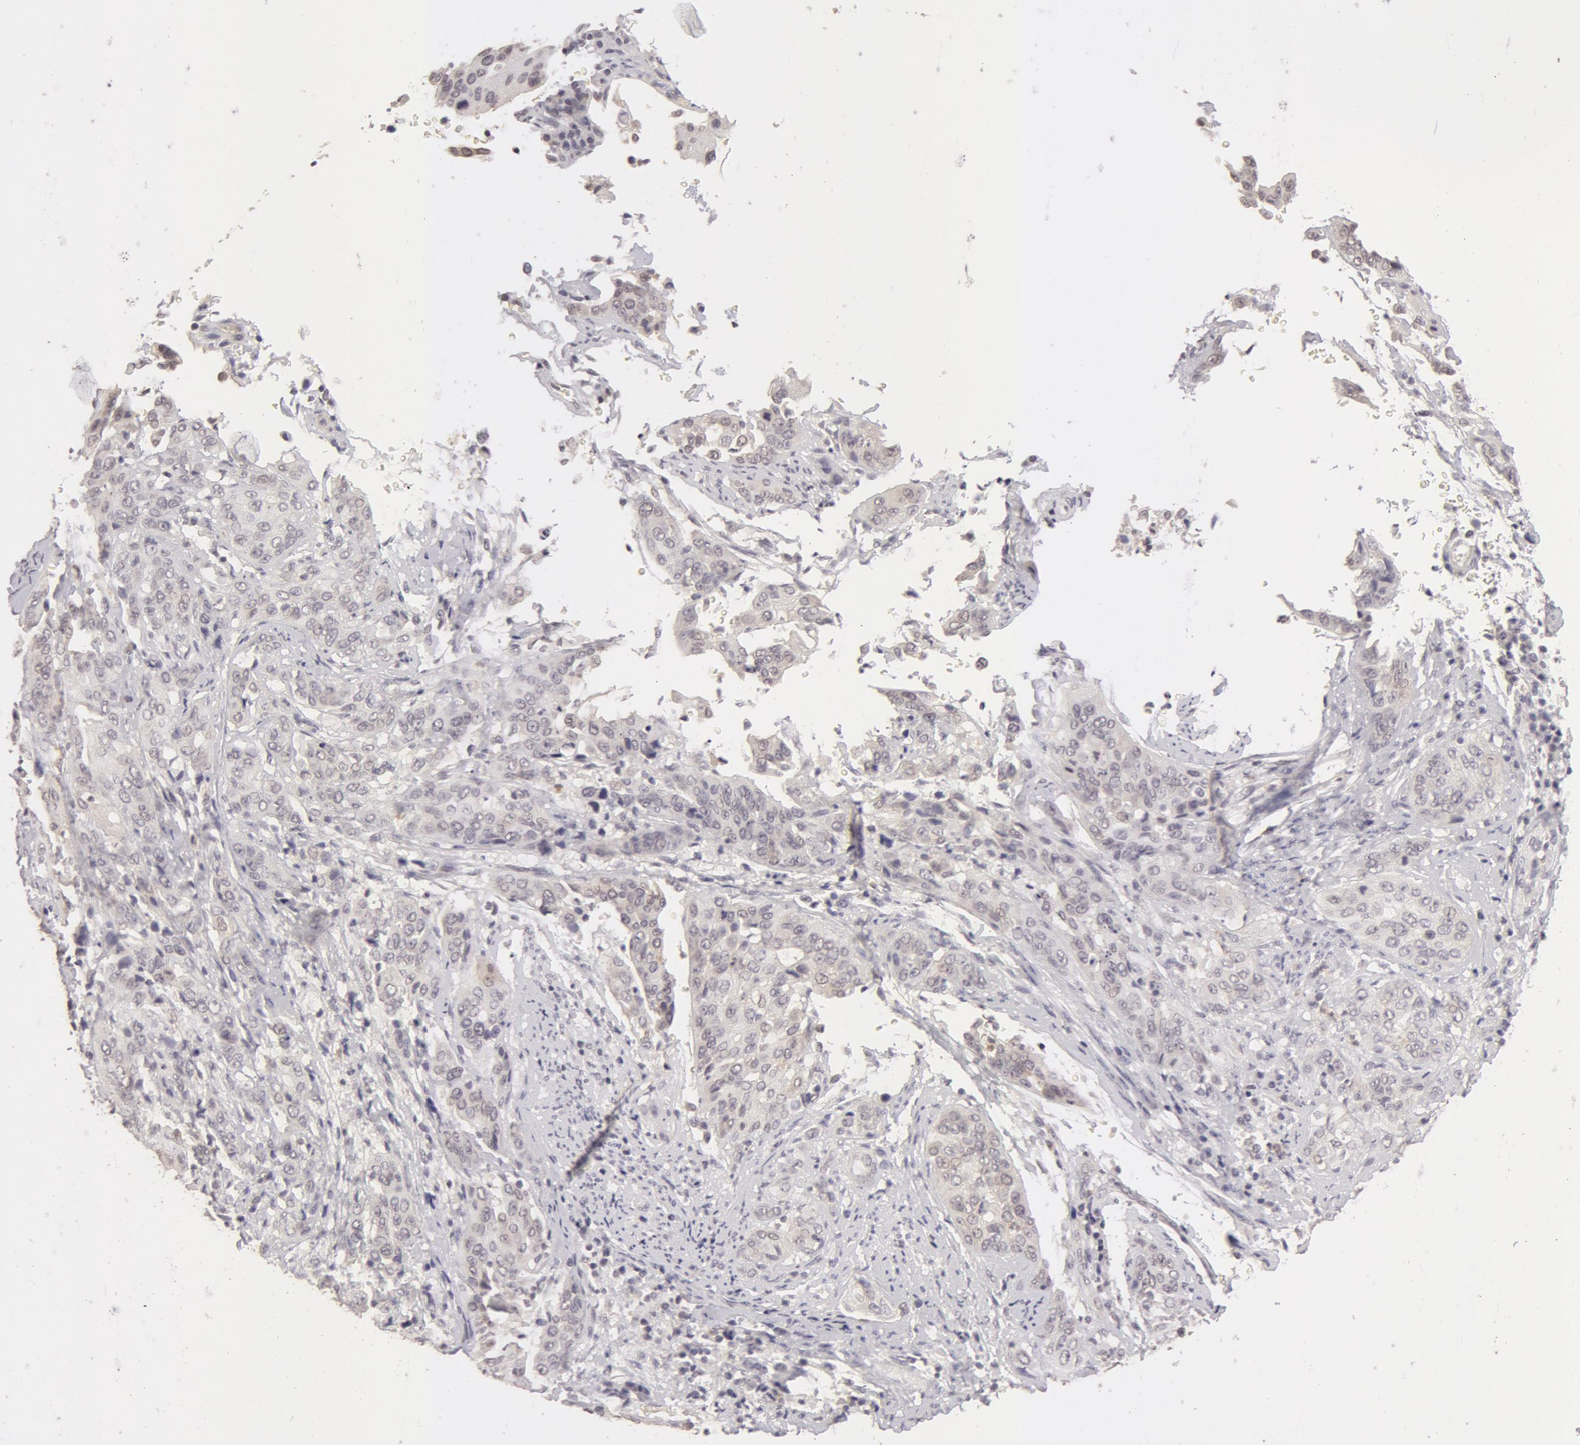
{"staining": {"intensity": "negative", "quantity": "none", "location": "none"}, "tissue": "cervical cancer", "cell_type": "Tumor cells", "image_type": "cancer", "snomed": [{"axis": "morphology", "description": "Squamous cell carcinoma, NOS"}, {"axis": "topography", "description": "Cervix"}], "caption": "Immunohistochemistry histopathology image of neoplastic tissue: human squamous cell carcinoma (cervical) stained with DAB (3,3'-diaminobenzidine) exhibits no significant protein staining in tumor cells.", "gene": "ADAM10", "patient": {"sex": "female", "age": 41}}